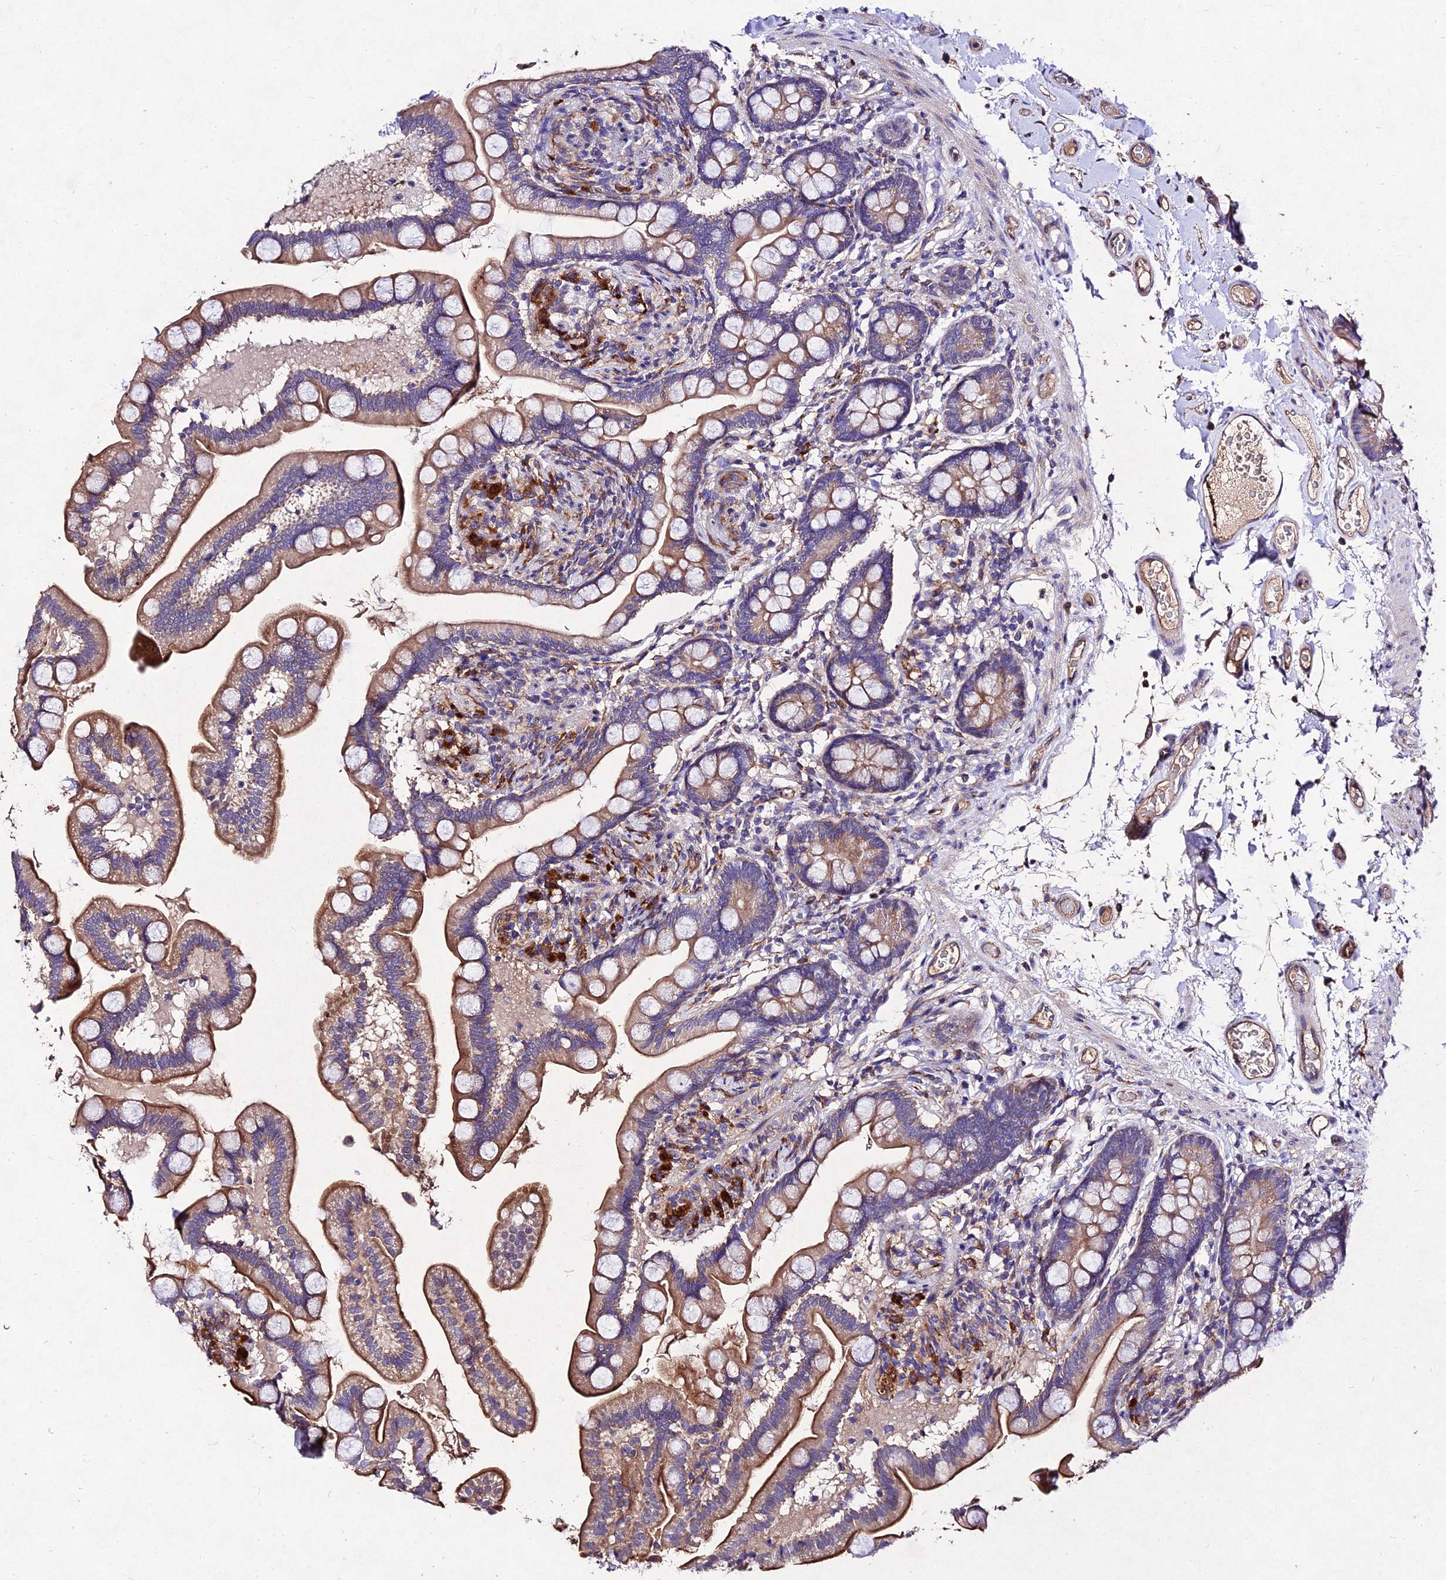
{"staining": {"intensity": "moderate", "quantity": ">75%", "location": "cytoplasmic/membranous"}, "tissue": "small intestine", "cell_type": "Glandular cells", "image_type": "normal", "snomed": [{"axis": "morphology", "description": "Normal tissue, NOS"}, {"axis": "topography", "description": "Small intestine"}], "caption": "Approximately >75% of glandular cells in normal human small intestine display moderate cytoplasmic/membranous protein expression as visualized by brown immunohistochemical staining.", "gene": "AP3M1", "patient": {"sex": "female", "age": 64}}